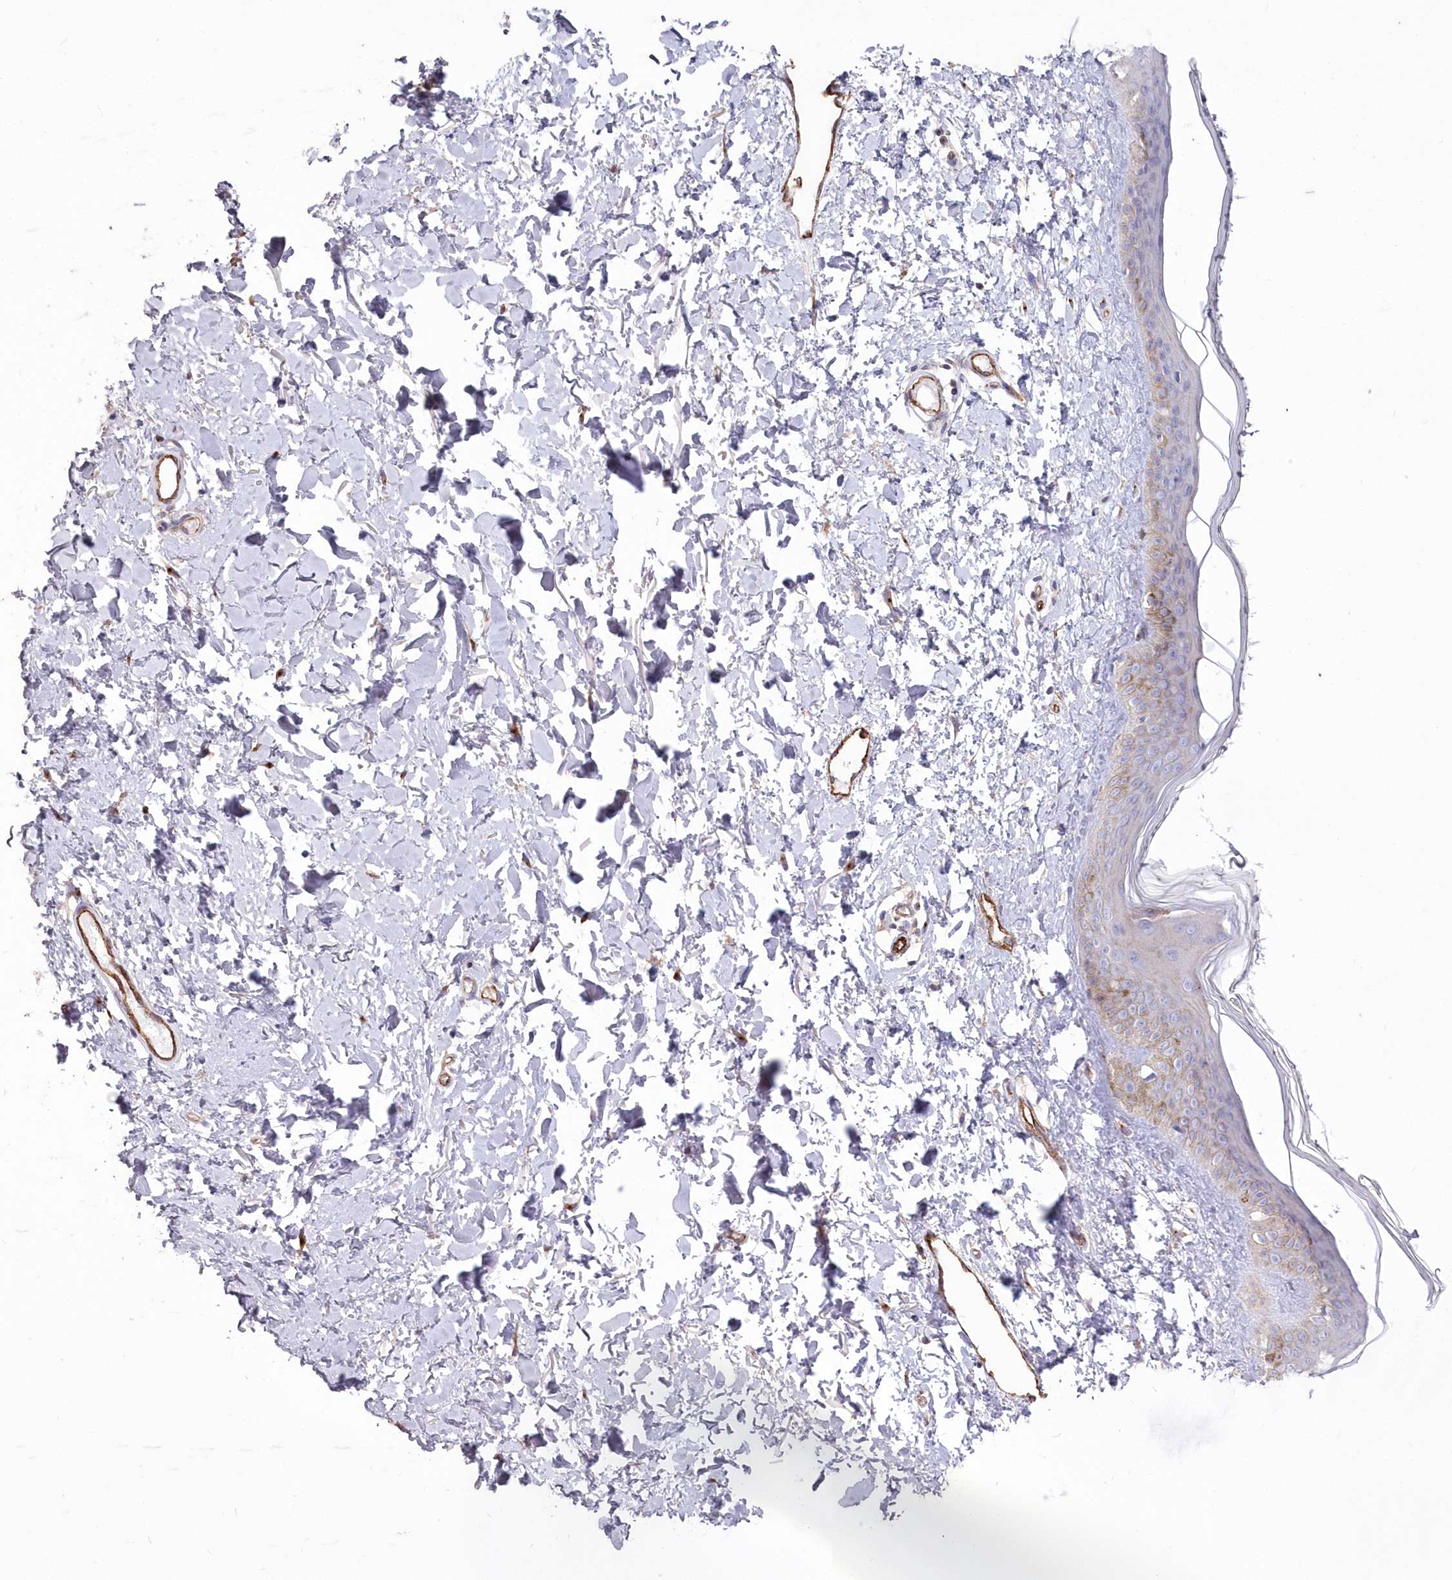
{"staining": {"intensity": "weak", "quantity": ">75%", "location": "cytoplasmic/membranous"}, "tissue": "skin", "cell_type": "Fibroblasts", "image_type": "normal", "snomed": [{"axis": "morphology", "description": "Normal tissue, NOS"}, {"axis": "topography", "description": "Skin"}], "caption": "The histopathology image shows staining of unremarkable skin, revealing weak cytoplasmic/membranous protein expression (brown color) within fibroblasts.", "gene": "RAB11FIP5", "patient": {"sex": "female", "age": 58}}